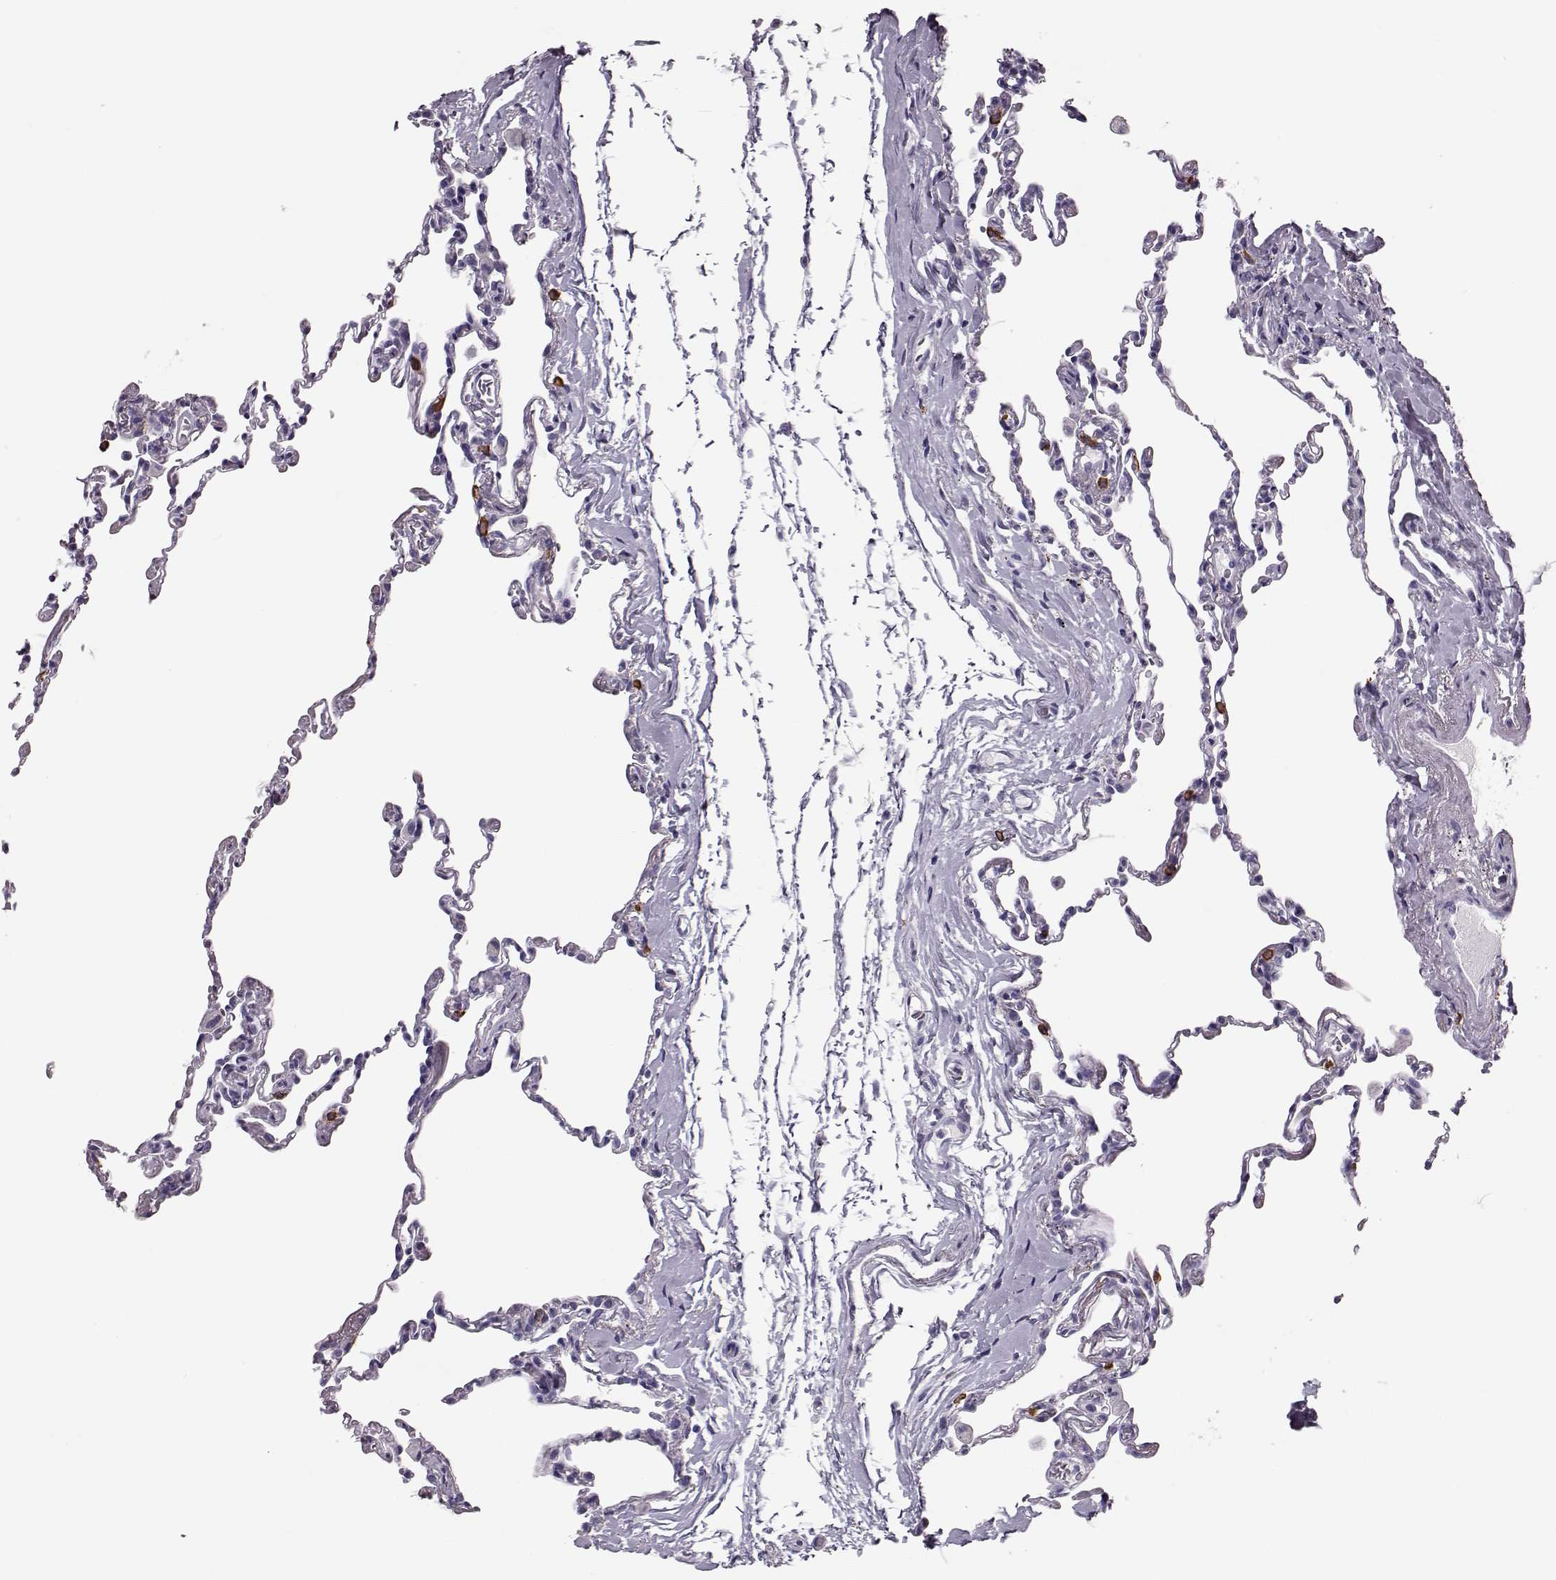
{"staining": {"intensity": "negative", "quantity": "none", "location": "none"}, "tissue": "lung", "cell_type": "Alveolar cells", "image_type": "normal", "snomed": [{"axis": "morphology", "description": "Normal tissue, NOS"}, {"axis": "topography", "description": "Lung"}], "caption": "Lung stained for a protein using immunohistochemistry (IHC) demonstrates no staining alveolar cells.", "gene": "NPTXR", "patient": {"sex": "female", "age": 57}}